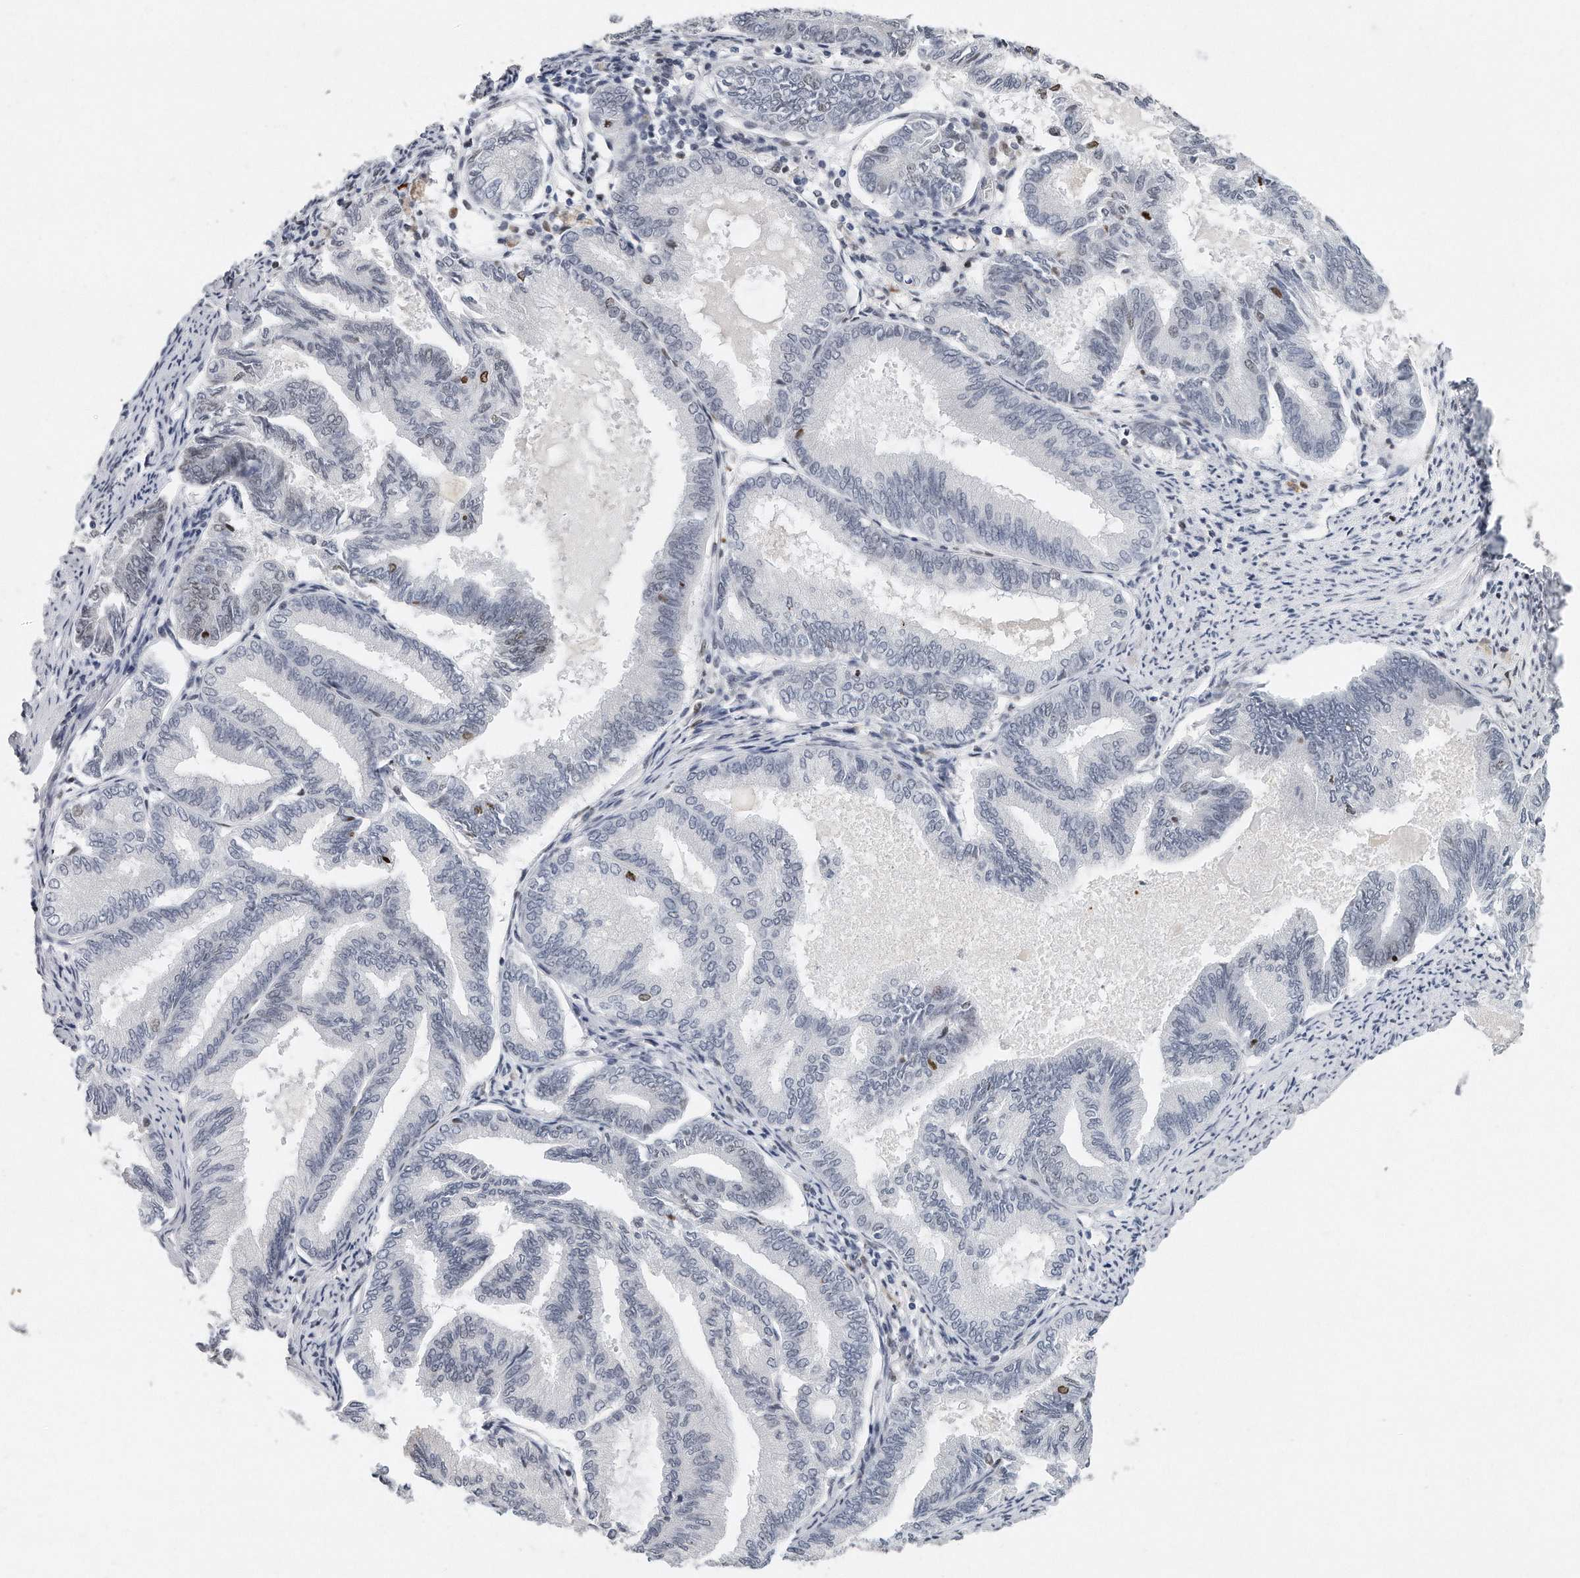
{"staining": {"intensity": "negative", "quantity": "none", "location": "none"}, "tissue": "endometrial cancer", "cell_type": "Tumor cells", "image_type": "cancer", "snomed": [{"axis": "morphology", "description": "Adenocarcinoma, NOS"}, {"axis": "topography", "description": "Endometrium"}], "caption": "IHC of human endometrial adenocarcinoma displays no staining in tumor cells. (DAB (3,3'-diaminobenzidine) immunohistochemistry with hematoxylin counter stain).", "gene": "CTBP2", "patient": {"sex": "female", "age": 86}}